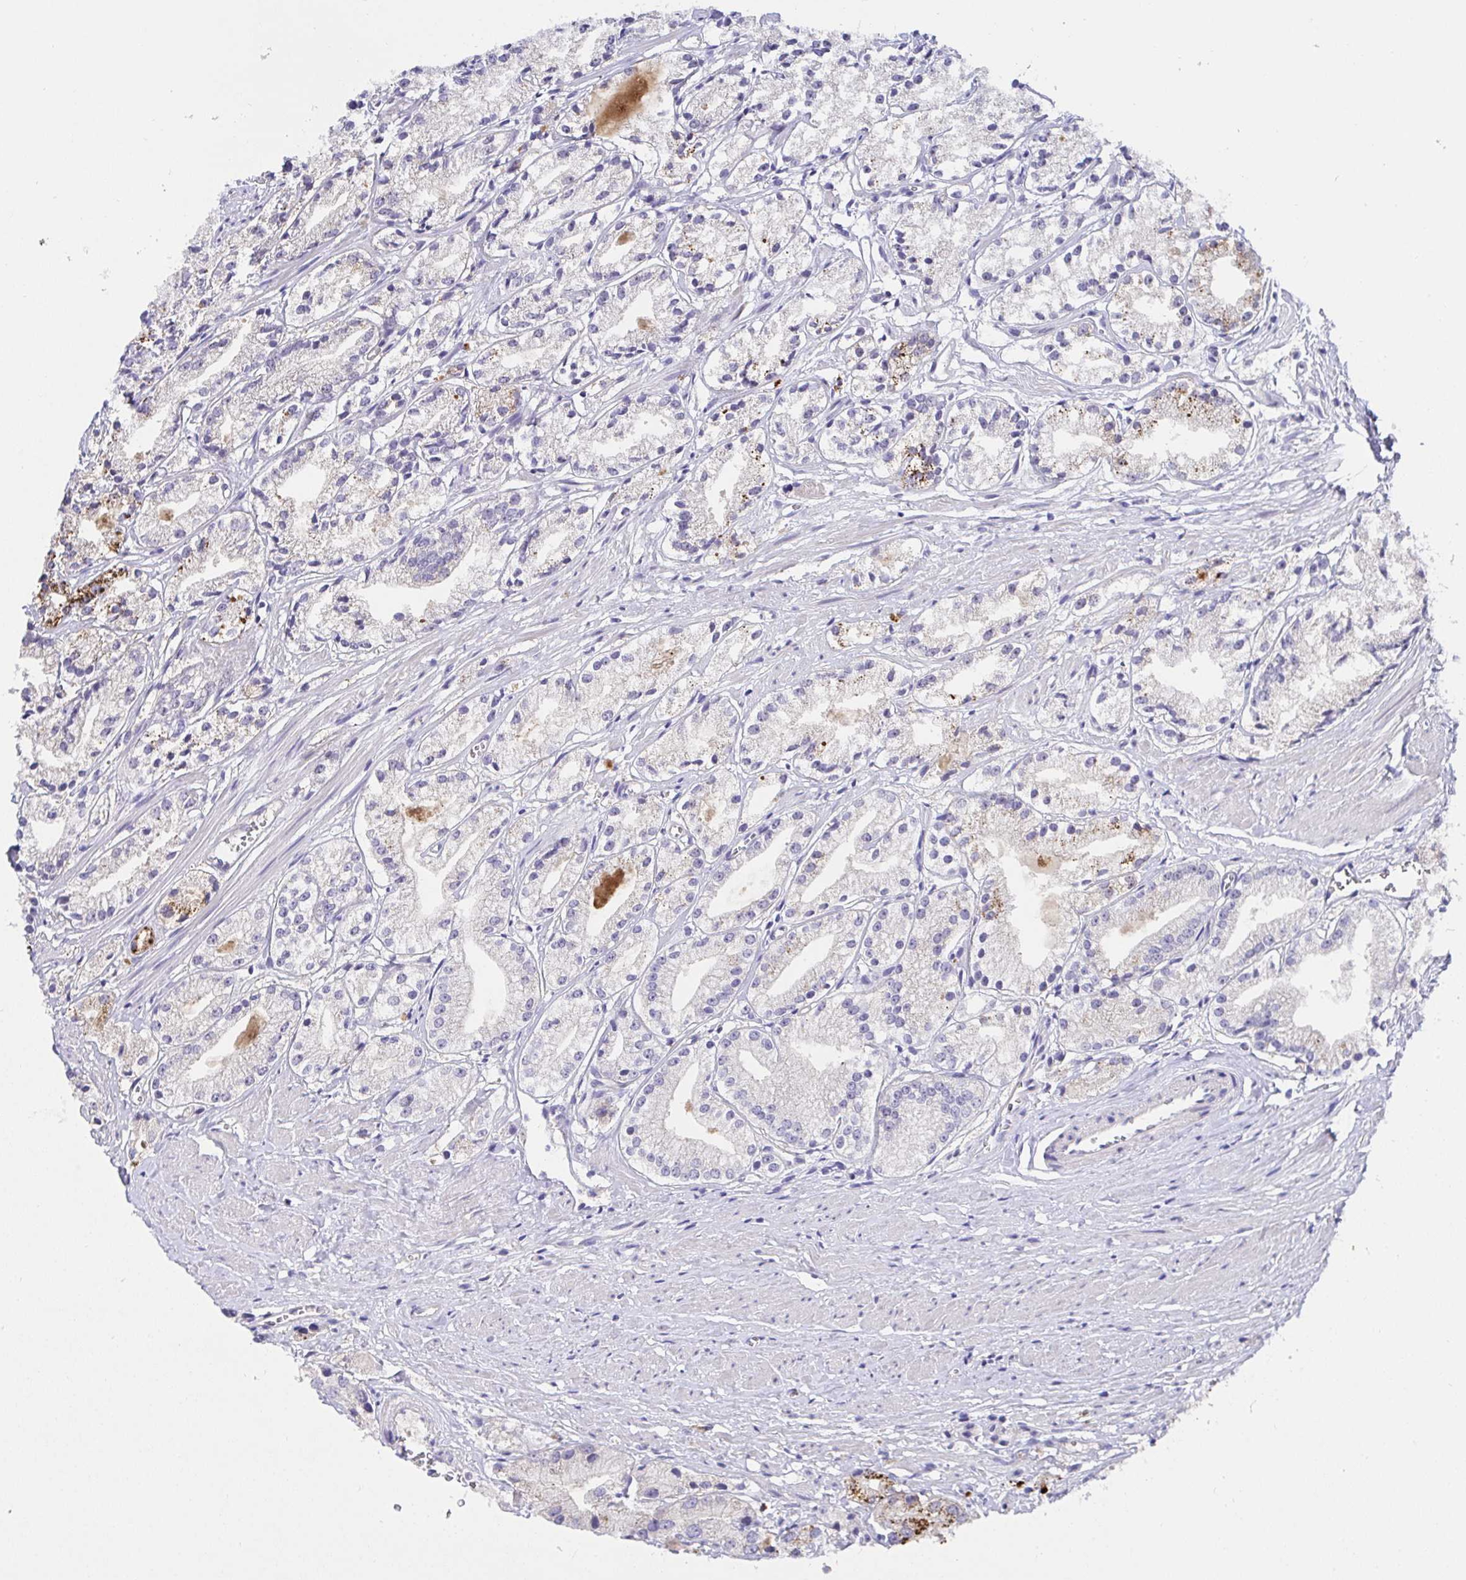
{"staining": {"intensity": "moderate", "quantity": "<25%", "location": "cytoplasmic/membranous"}, "tissue": "prostate cancer", "cell_type": "Tumor cells", "image_type": "cancer", "snomed": [{"axis": "morphology", "description": "Adenocarcinoma, Low grade"}, {"axis": "topography", "description": "Prostate"}], "caption": "Immunohistochemistry (IHC) image of human prostate cancer (low-grade adenocarcinoma) stained for a protein (brown), which displays low levels of moderate cytoplasmic/membranous staining in about <25% of tumor cells.", "gene": "TIMELESS", "patient": {"sex": "male", "age": 69}}